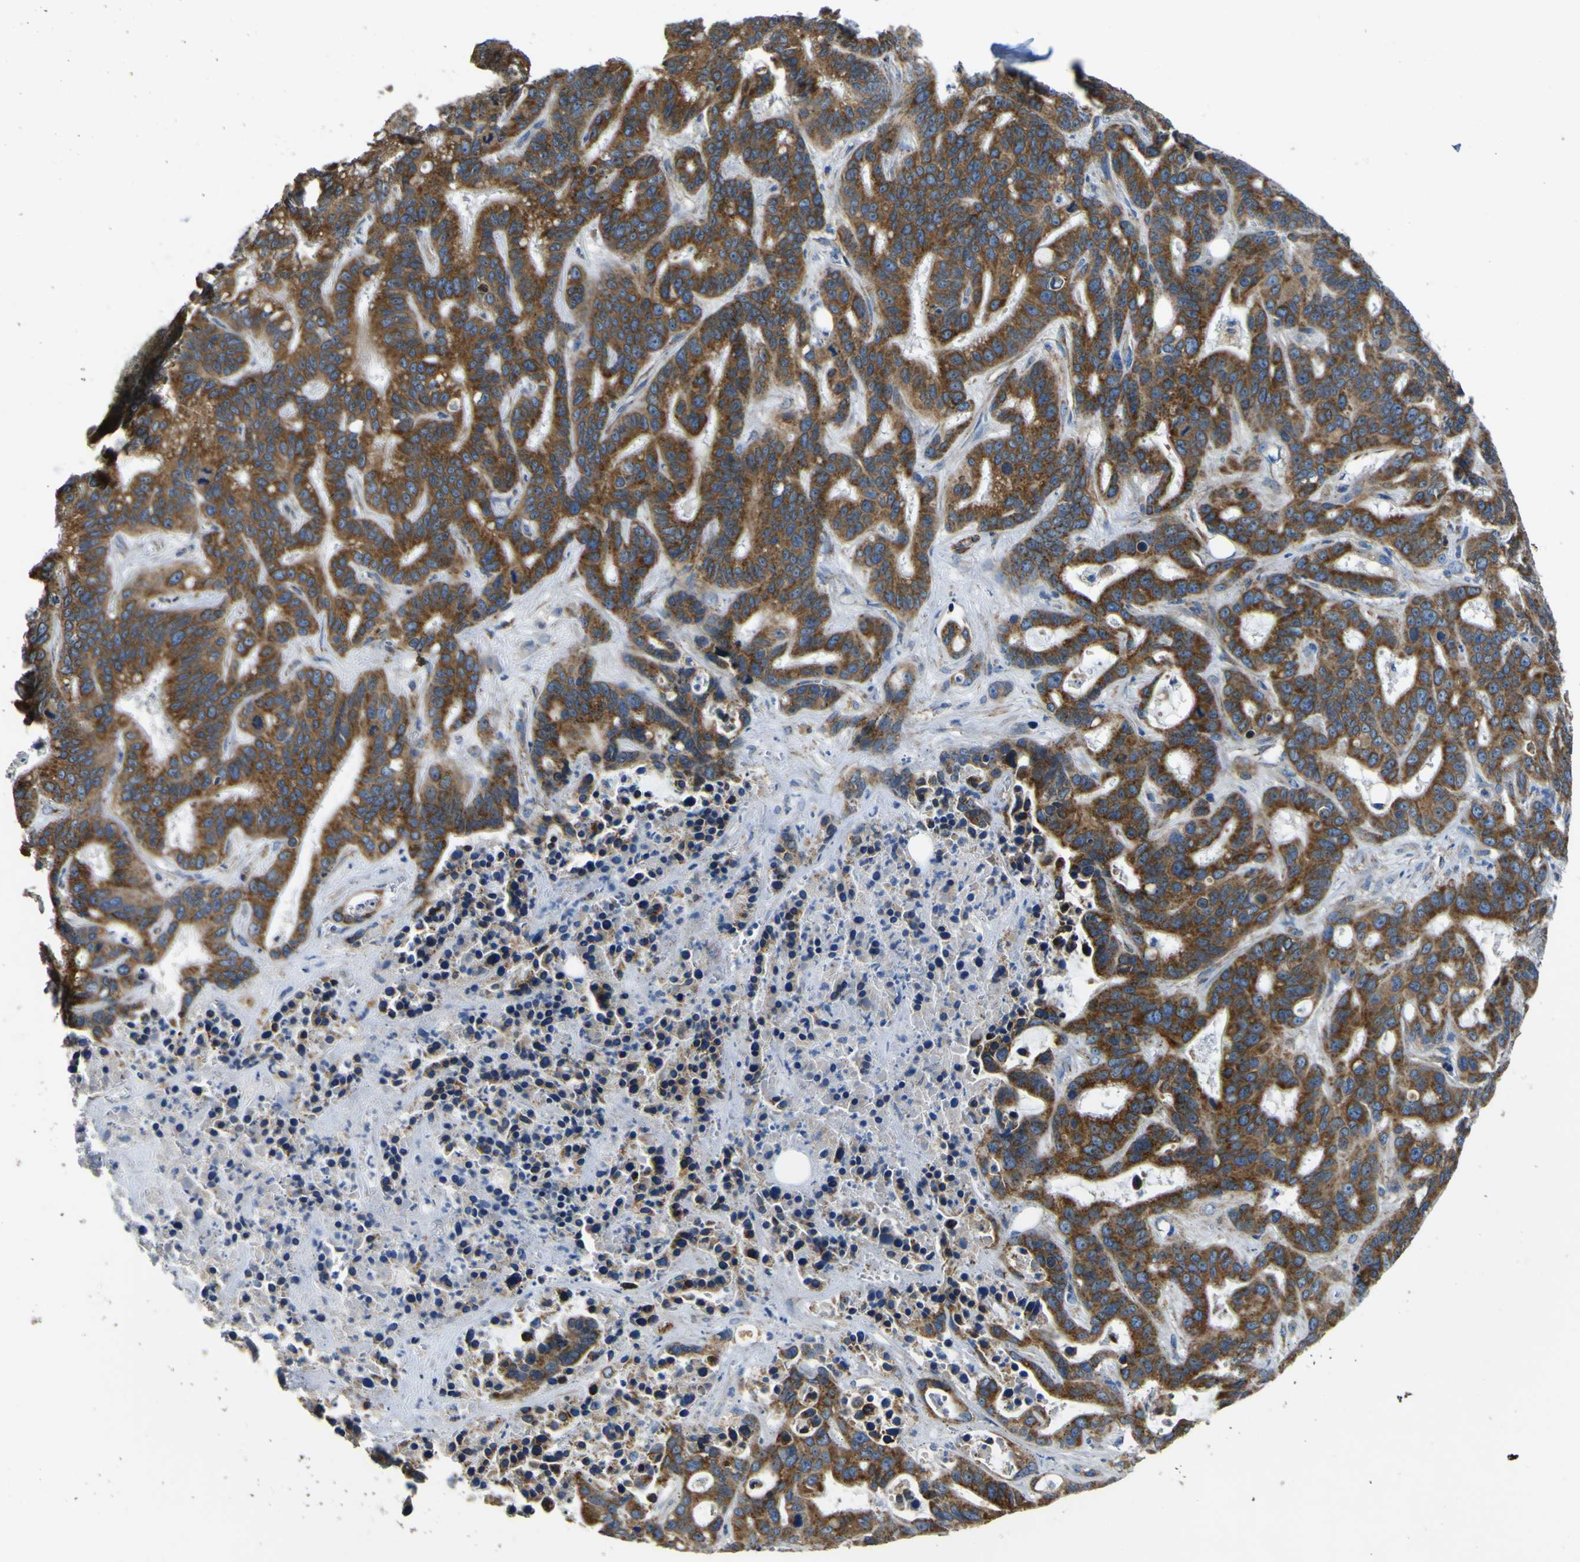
{"staining": {"intensity": "strong", "quantity": ">75%", "location": "cytoplasmic/membranous"}, "tissue": "liver cancer", "cell_type": "Tumor cells", "image_type": "cancer", "snomed": [{"axis": "morphology", "description": "Cholangiocarcinoma"}, {"axis": "topography", "description": "Liver"}], "caption": "Protein analysis of liver cancer tissue shows strong cytoplasmic/membranous positivity in approximately >75% of tumor cells. (Brightfield microscopy of DAB IHC at high magnification).", "gene": "ALDH18A1", "patient": {"sex": "female", "age": 65}}